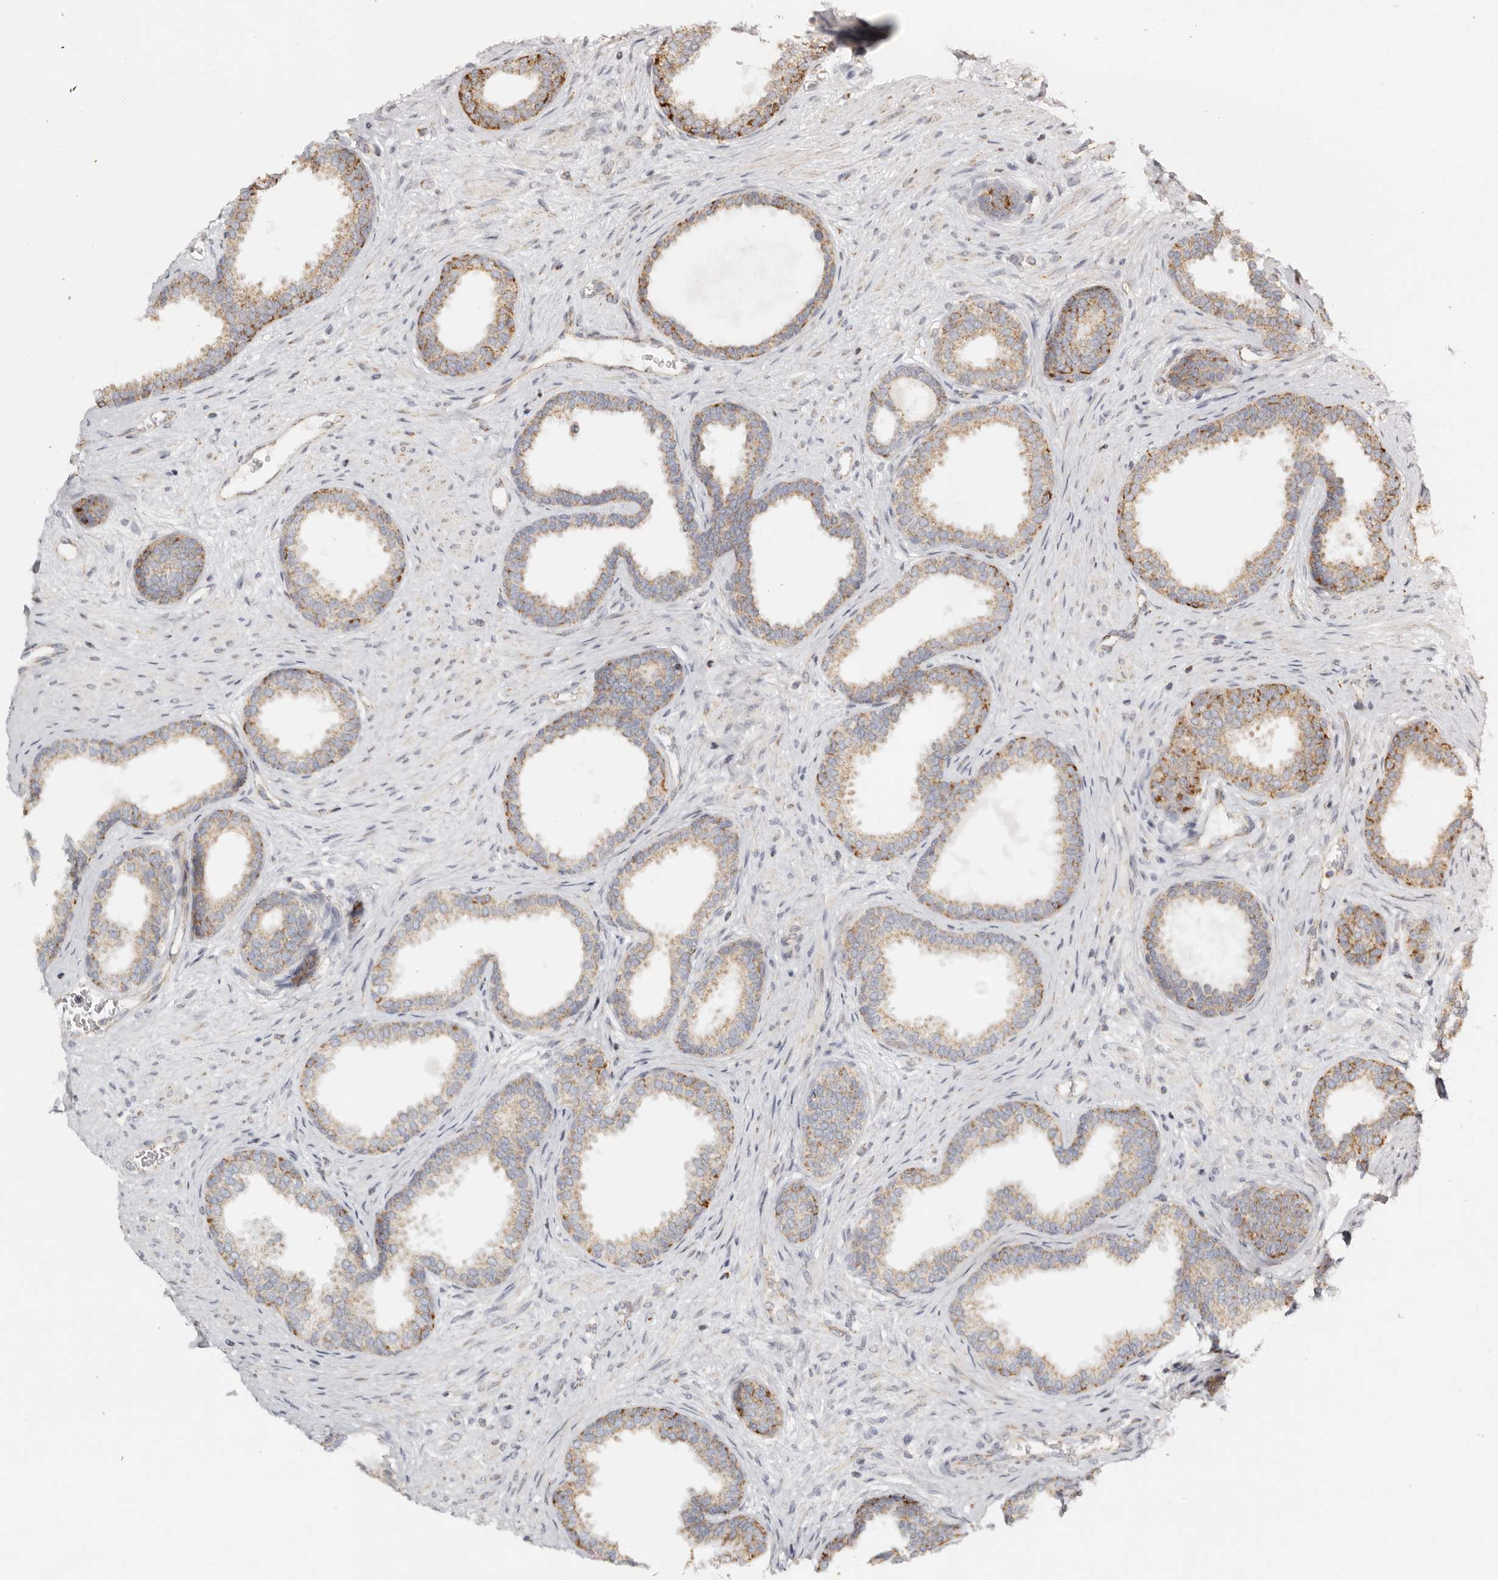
{"staining": {"intensity": "moderate", "quantity": ">75%", "location": "cytoplasmic/membranous"}, "tissue": "prostate", "cell_type": "Glandular cells", "image_type": "normal", "snomed": [{"axis": "morphology", "description": "Normal tissue, NOS"}, {"axis": "topography", "description": "Prostate"}], "caption": "This histopathology image displays IHC staining of normal prostate, with medium moderate cytoplasmic/membranous expression in approximately >75% of glandular cells.", "gene": "KDF1", "patient": {"sex": "male", "age": 76}}